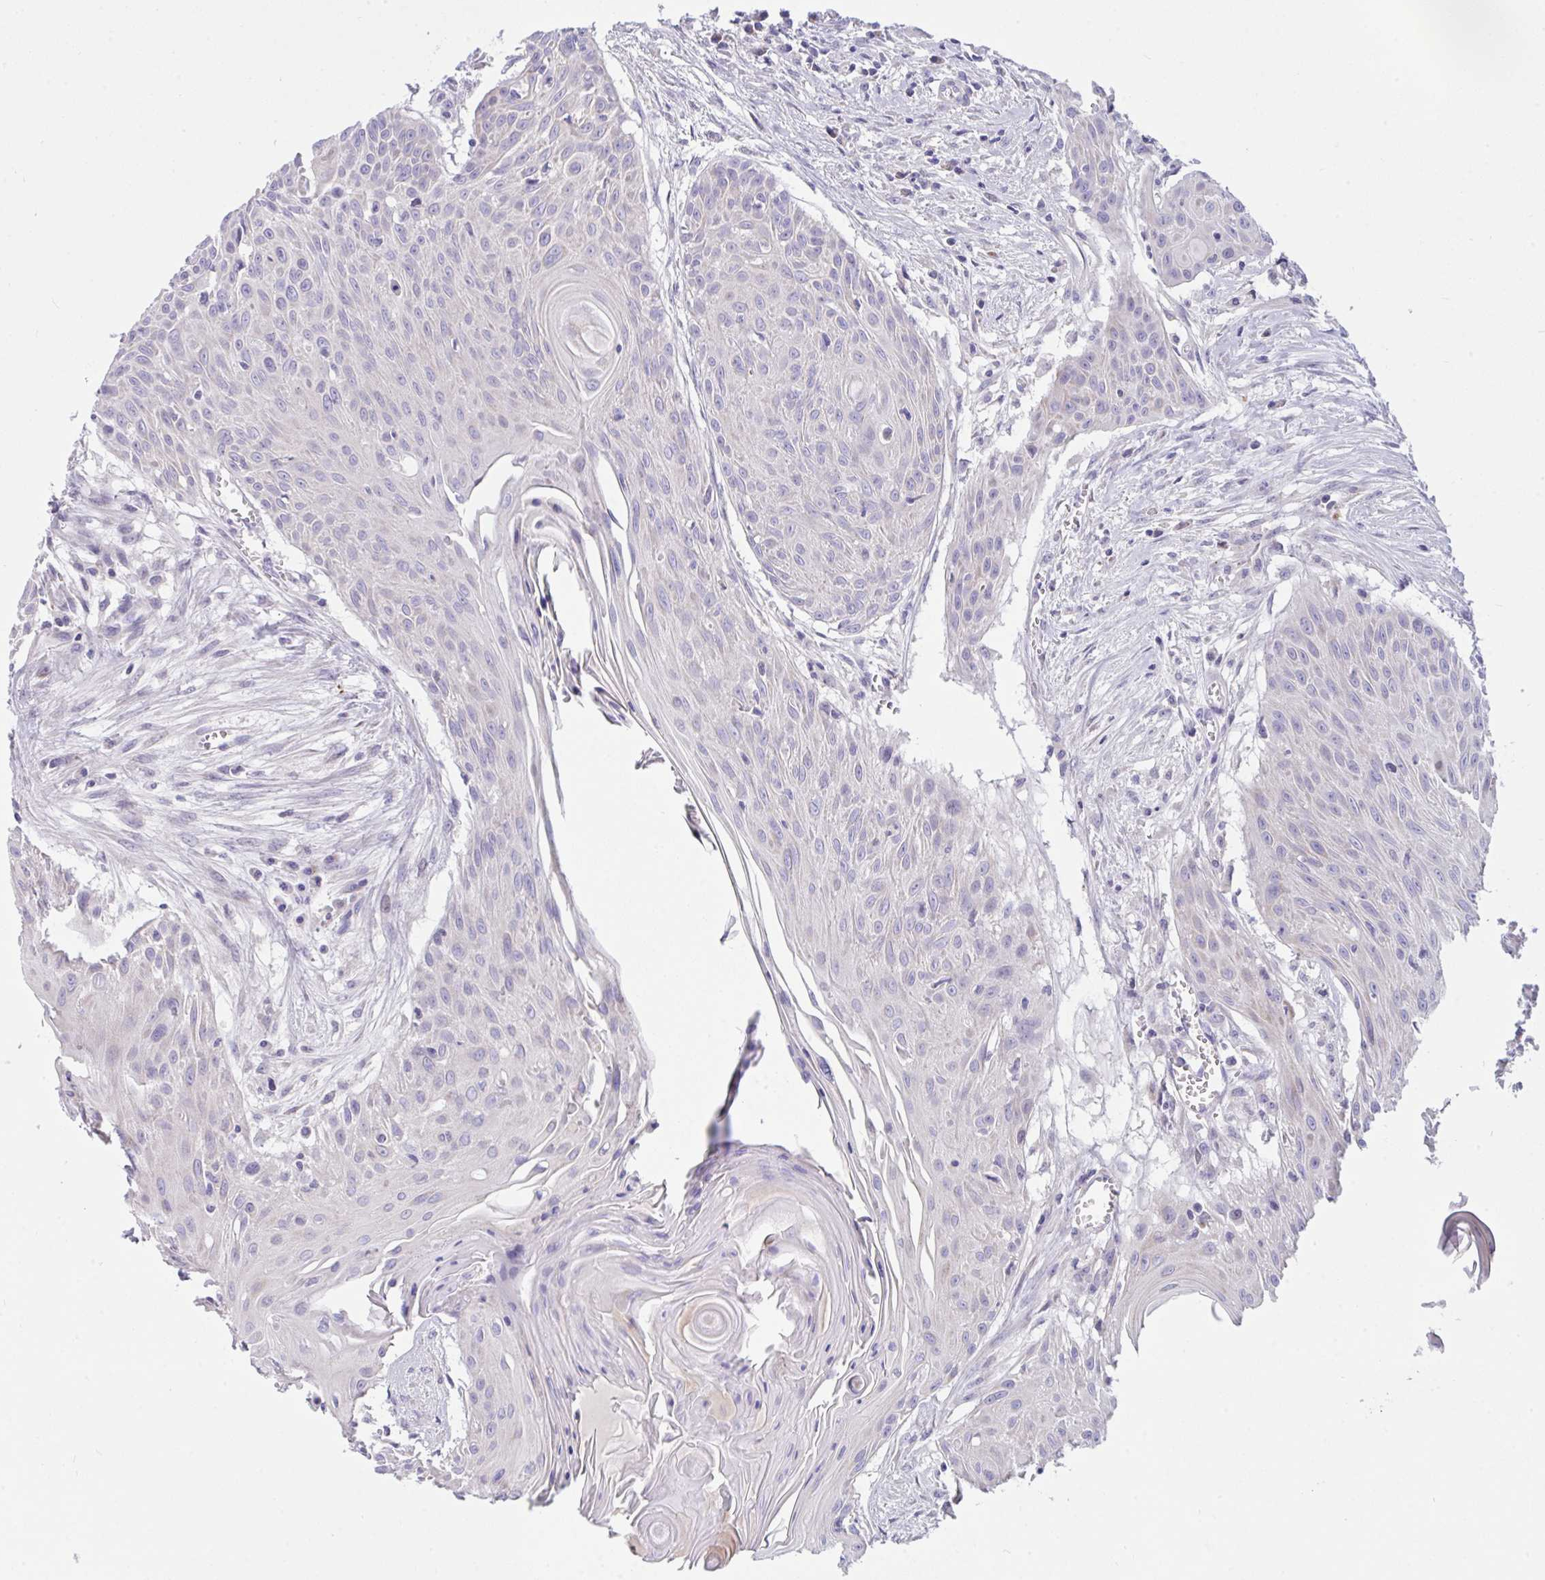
{"staining": {"intensity": "negative", "quantity": "none", "location": "none"}, "tissue": "head and neck cancer", "cell_type": "Tumor cells", "image_type": "cancer", "snomed": [{"axis": "morphology", "description": "Squamous cell carcinoma, NOS"}, {"axis": "topography", "description": "Lymph node"}, {"axis": "topography", "description": "Salivary gland"}, {"axis": "topography", "description": "Head-Neck"}], "caption": "A high-resolution image shows IHC staining of squamous cell carcinoma (head and neck), which reveals no significant expression in tumor cells. Brightfield microscopy of immunohistochemistry (IHC) stained with DAB (brown) and hematoxylin (blue), captured at high magnification.", "gene": "DTX3", "patient": {"sex": "female", "age": 74}}